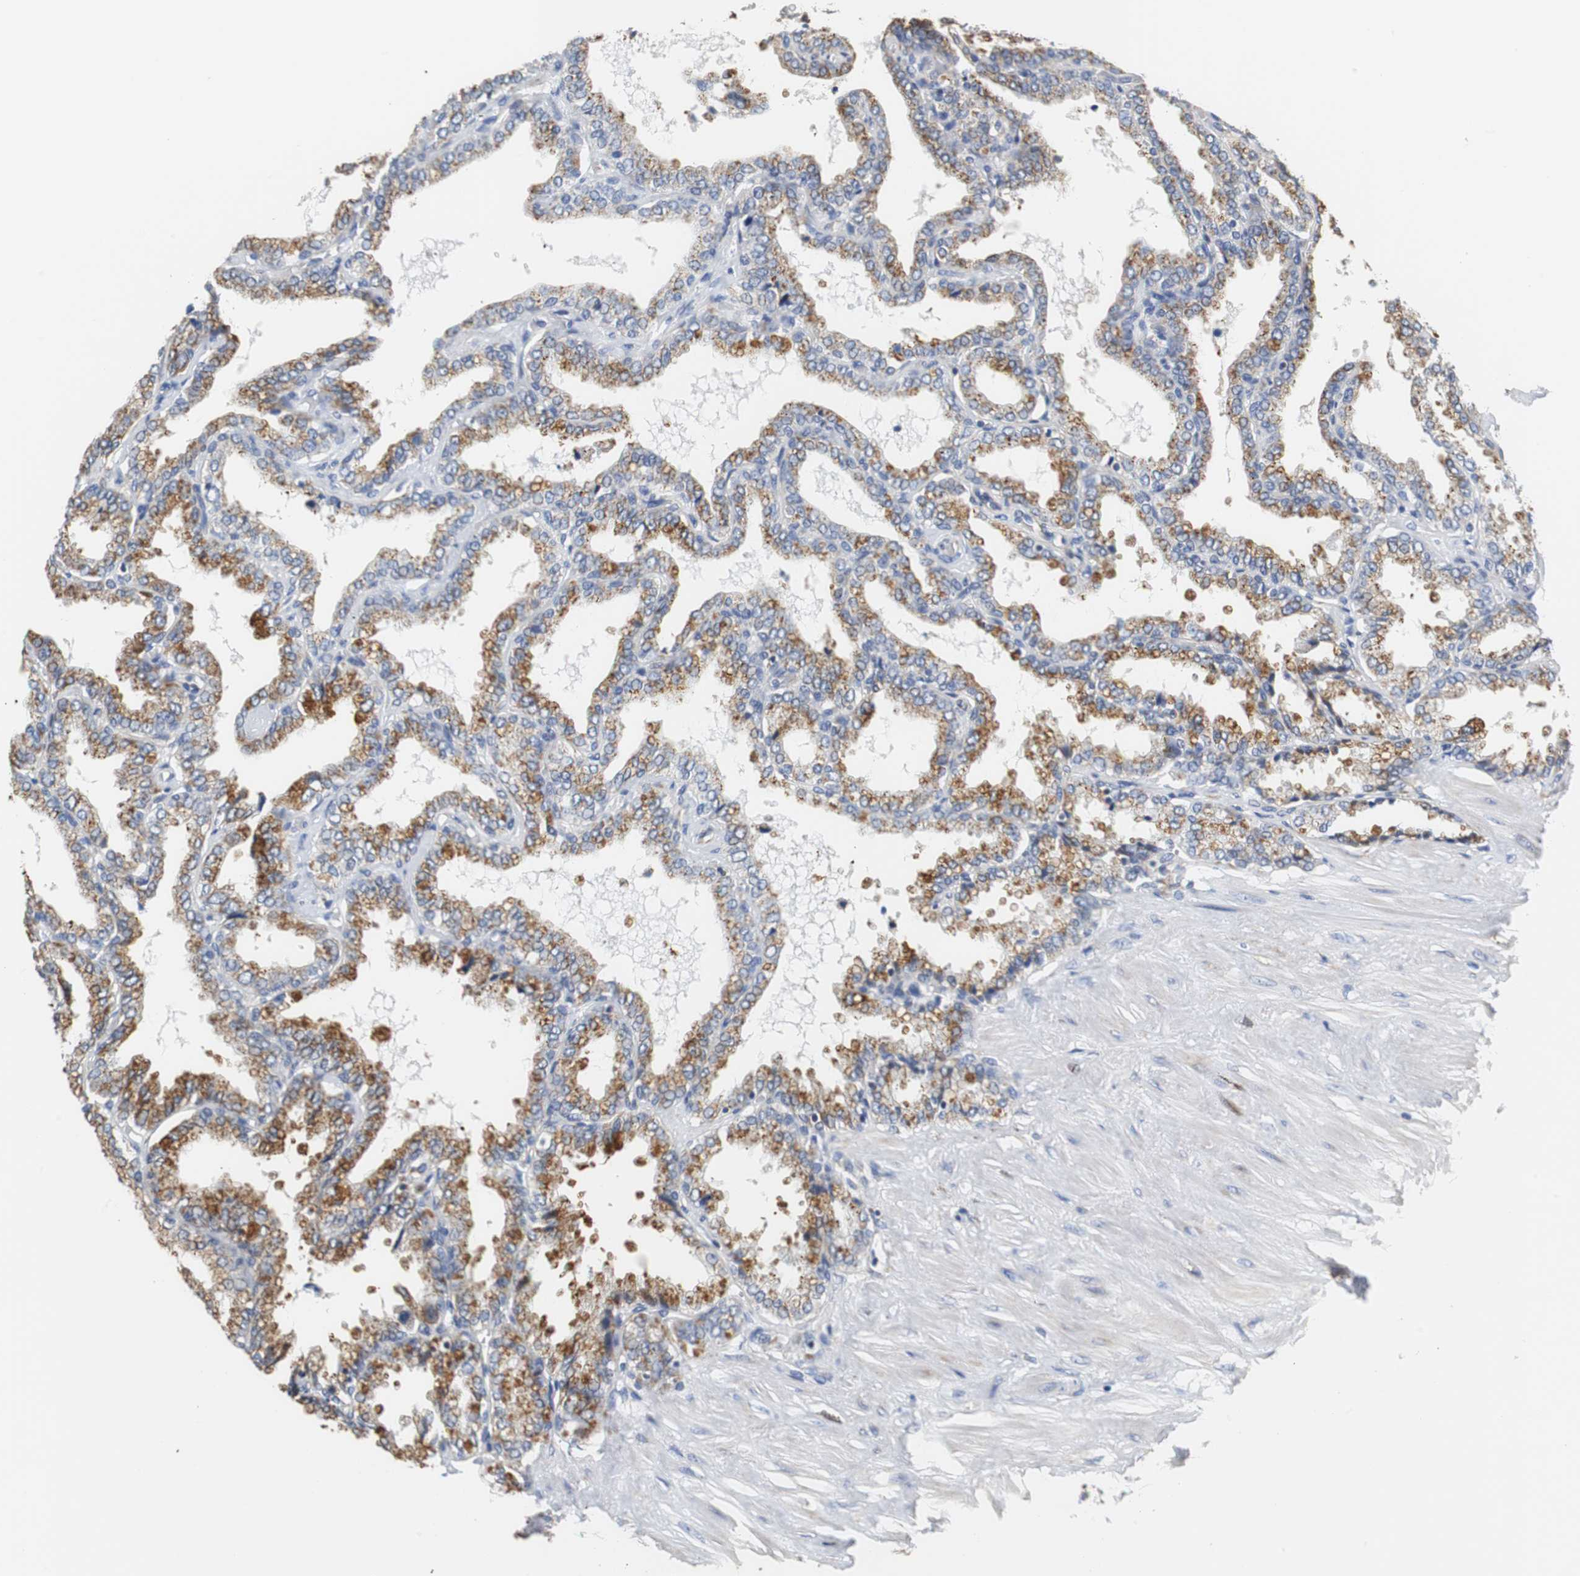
{"staining": {"intensity": "moderate", "quantity": ">75%", "location": "cytoplasmic/membranous"}, "tissue": "seminal vesicle", "cell_type": "Glandular cells", "image_type": "normal", "snomed": [{"axis": "morphology", "description": "Normal tissue, NOS"}, {"axis": "topography", "description": "Seminal veicle"}], "caption": "This photomicrograph shows IHC staining of normal seminal vesicle, with medium moderate cytoplasmic/membranous positivity in about >75% of glandular cells.", "gene": "PCK1", "patient": {"sex": "male", "age": 46}}